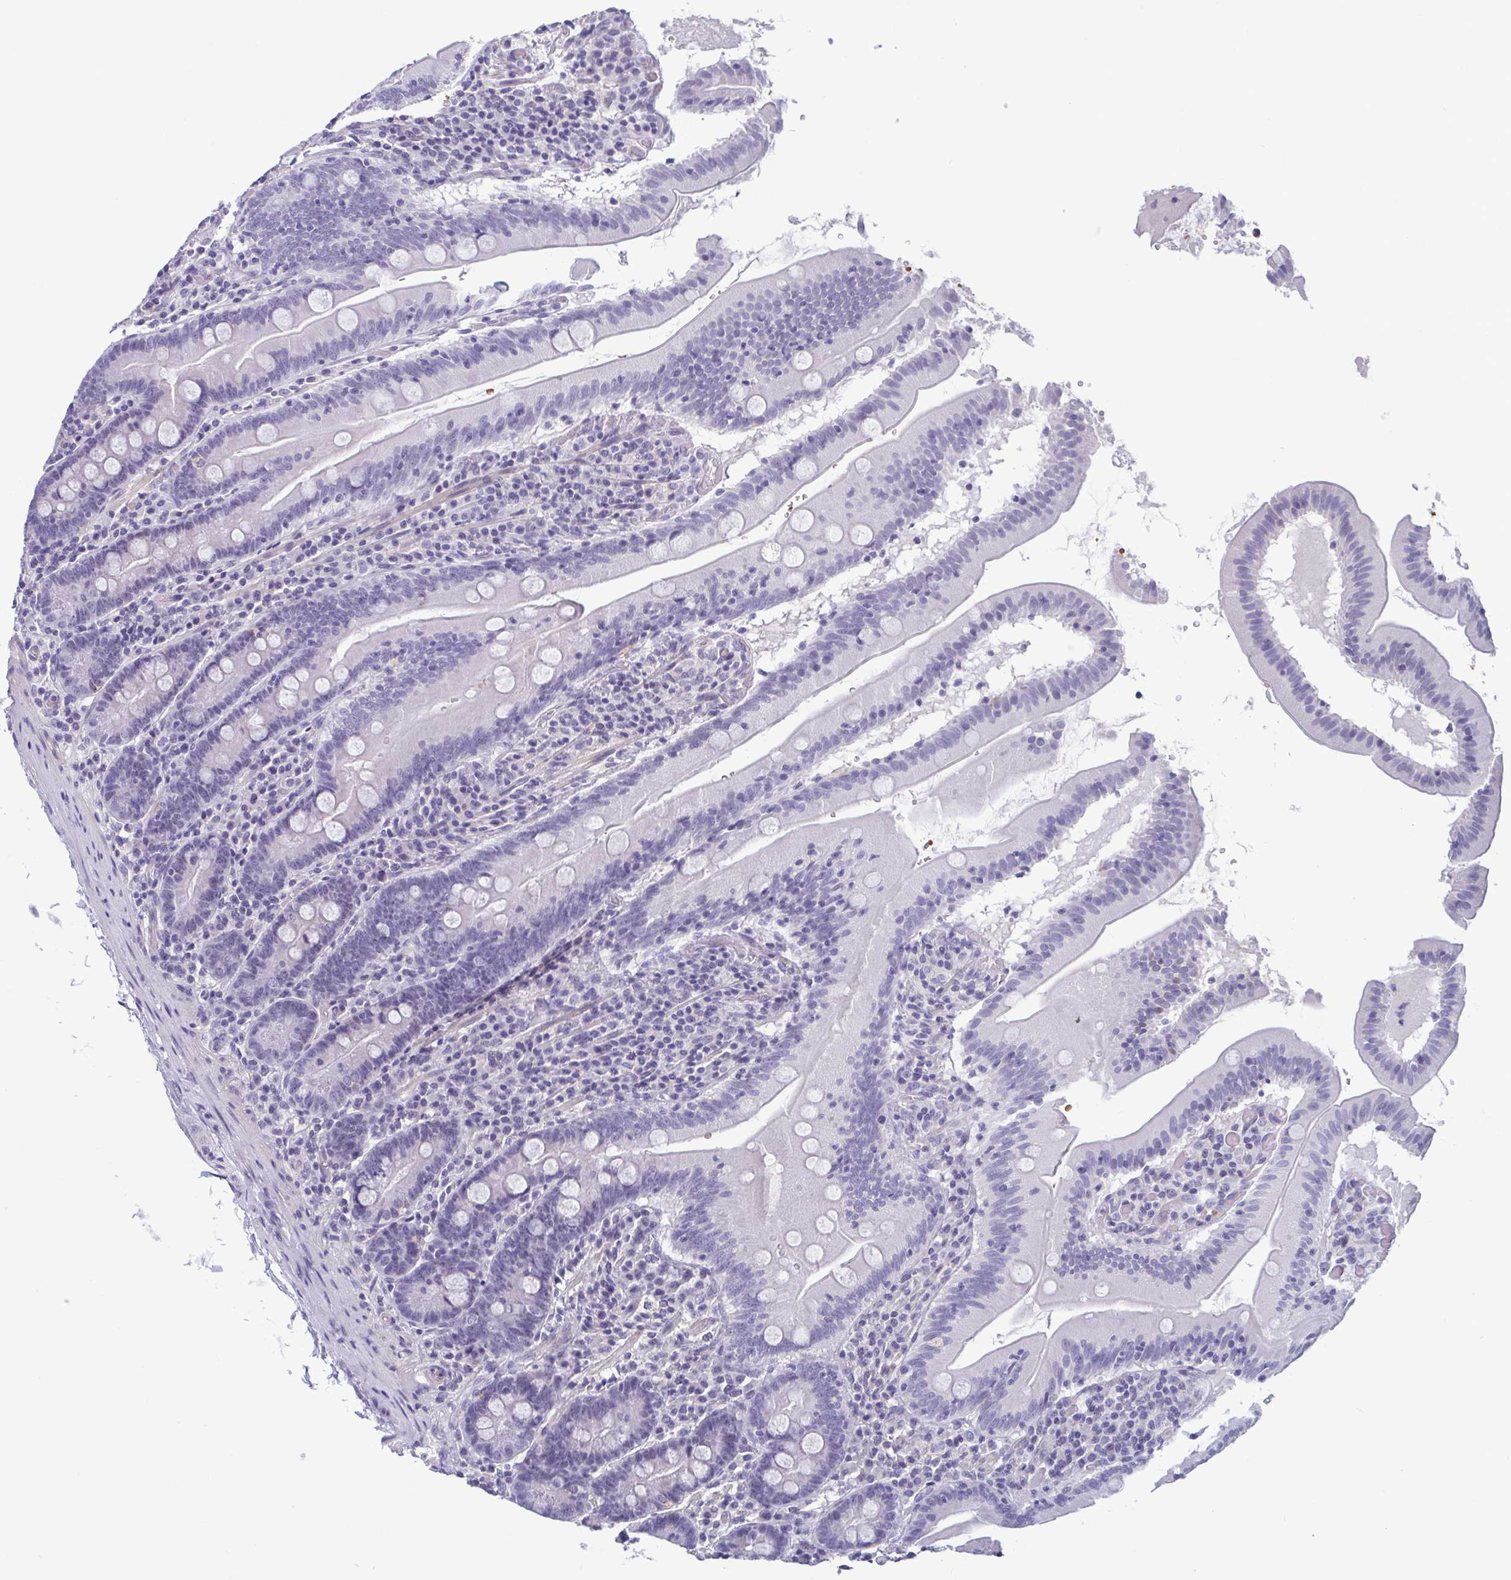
{"staining": {"intensity": "negative", "quantity": "none", "location": "none"}, "tissue": "small intestine", "cell_type": "Glandular cells", "image_type": "normal", "snomed": [{"axis": "morphology", "description": "Normal tissue, NOS"}, {"axis": "topography", "description": "Small intestine"}], "caption": "Micrograph shows no protein staining in glandular cells of benign small intestine. (DAB (3,3'-diaminobenzidine) immunohistochemistry (IHC) with hematoxylin counter stain).", "gene": "MORC4", "patient": {"sex": "male", "age": 37}}